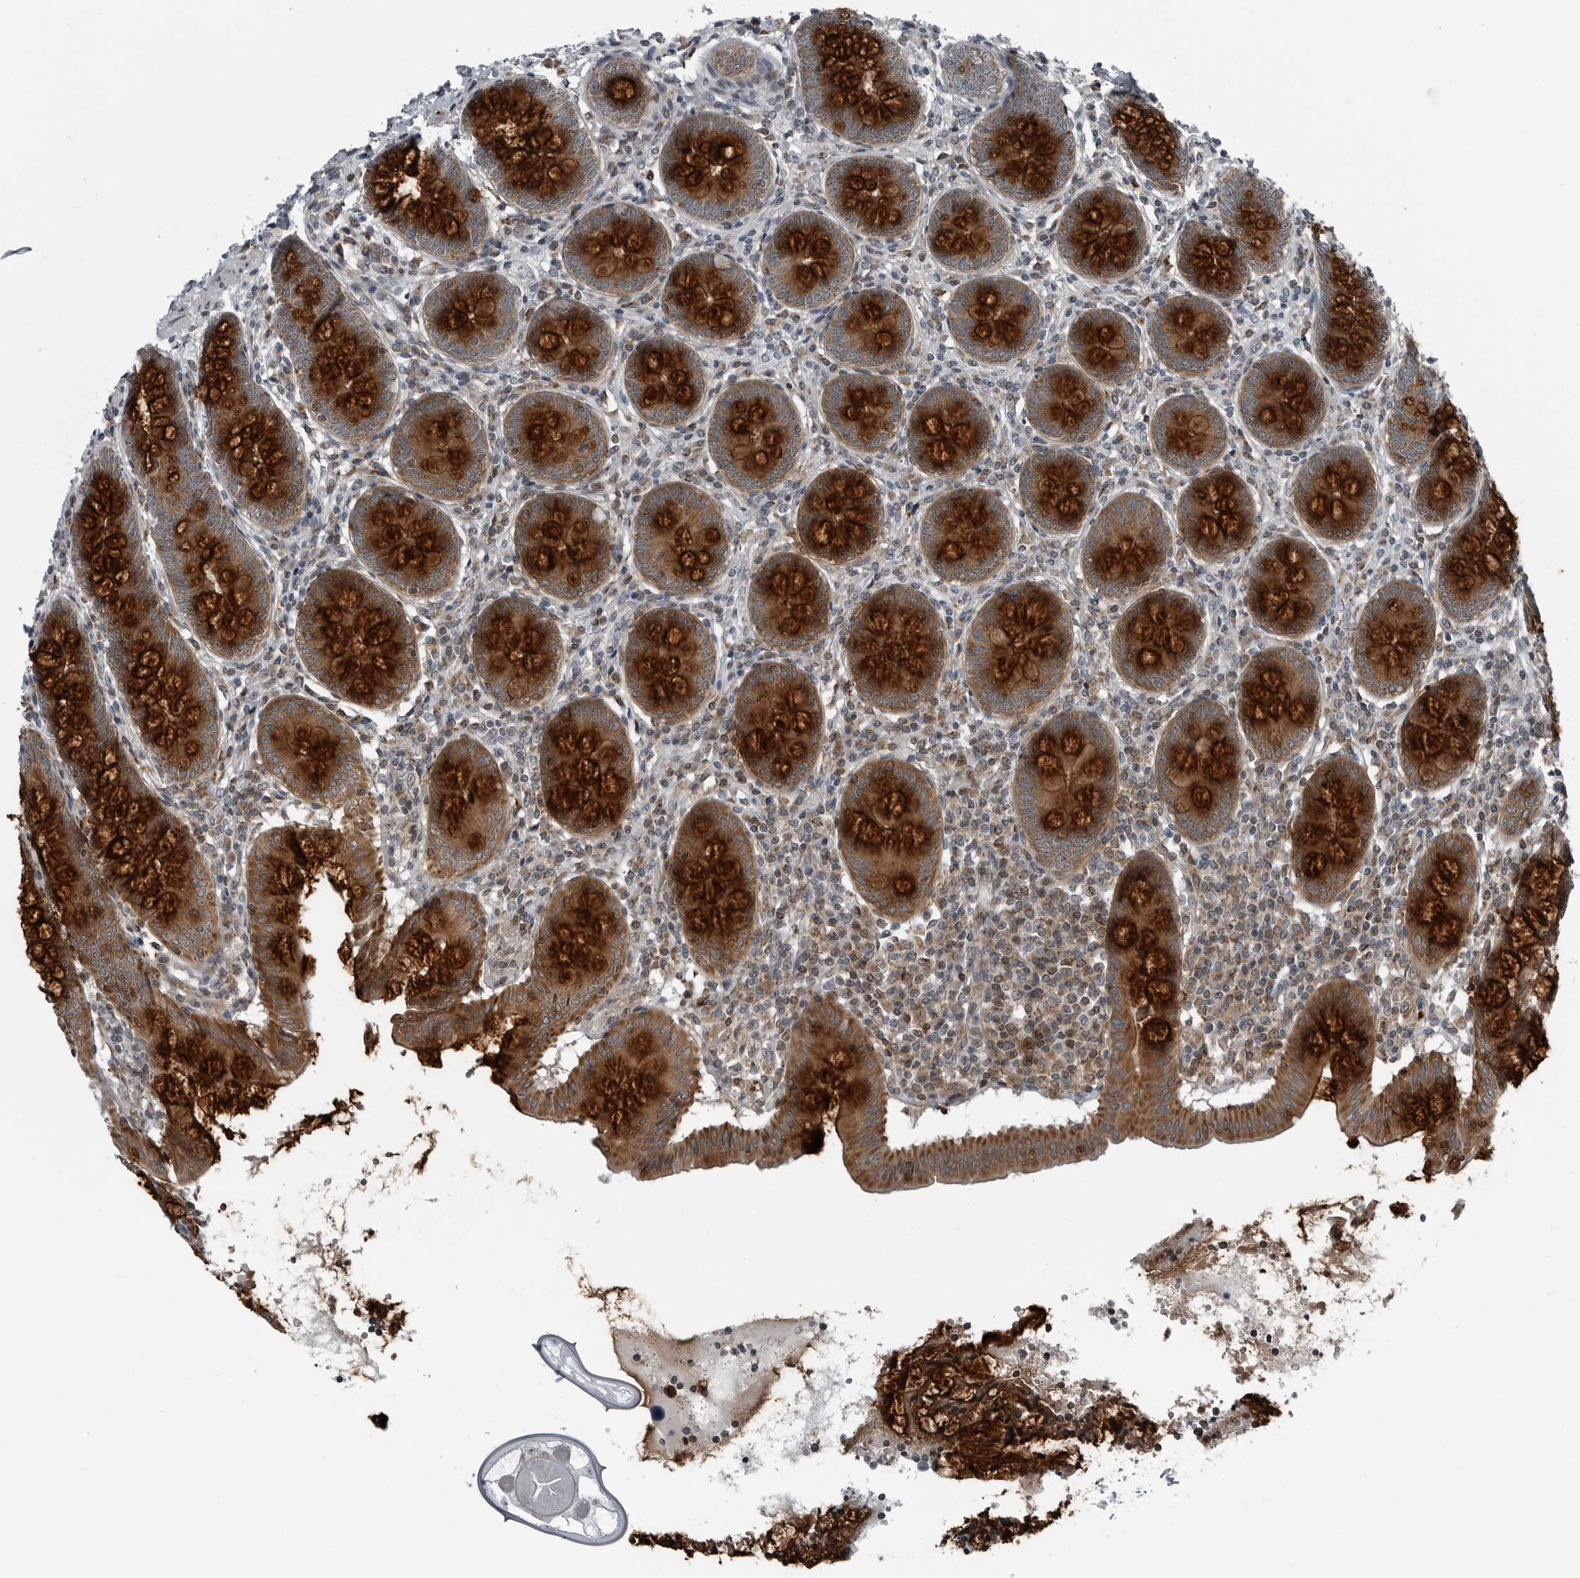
{"staining": {"intensity": "strong", "quantity": ">75%", "location": "cytoplasmic/membranous"}, "tissue": "appendix", "cell_type": "Glandular cells", "image_type": "normal", "snomed": [{"axis": "morphology", "description": "Normal tissue, NOS"}, {"axis": "topography", "description": "Appendix"}], "caption": "An immunohistochemistry (IHC) image of unremarkable tissue is shown. Protein staining in brown labels strong cytoplasmic/membranous positivity in appendix within glandular cells.", "gene": "GAK", "patient": {"sex": "female", "age": 54}}